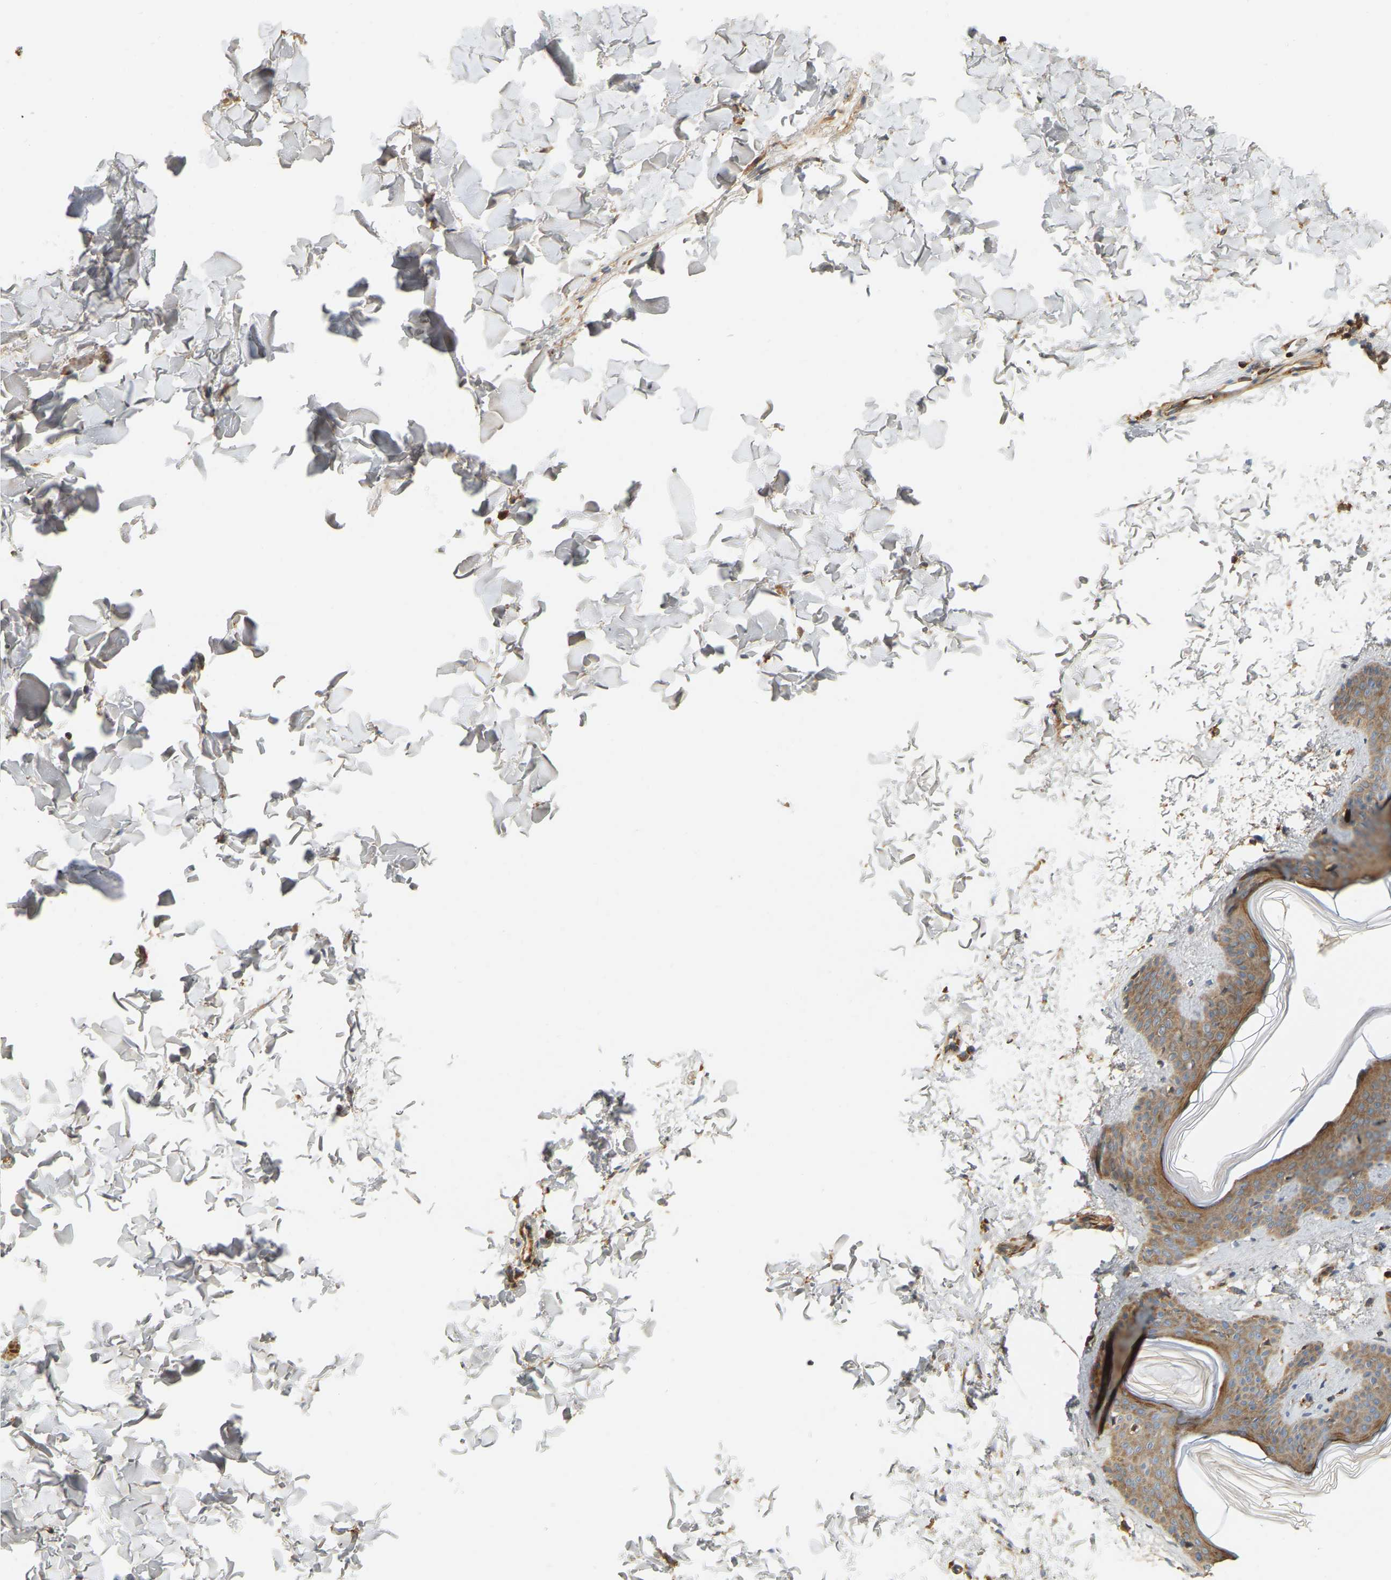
{"staining": {"intensity": "moderate", "quantity": "25%-75%", "location": "cytoplasmic/membranous"}, "tissue": "skin", "cell_type": "Fibroblasts", "image_type": "normal", "snomed": [{"axis": "morphology", "description": "Normal tissue, NOS"}, {"axis": "topography", "description": "Skin"}], "caption": "Skin stained with immunohistochemistry exhibits moderate cytoplasmic/membranous positivity in about 25%-75% of fibroblasts.", "gene": "AKAP13", "patient": {"sex": "female", "age": 17}}